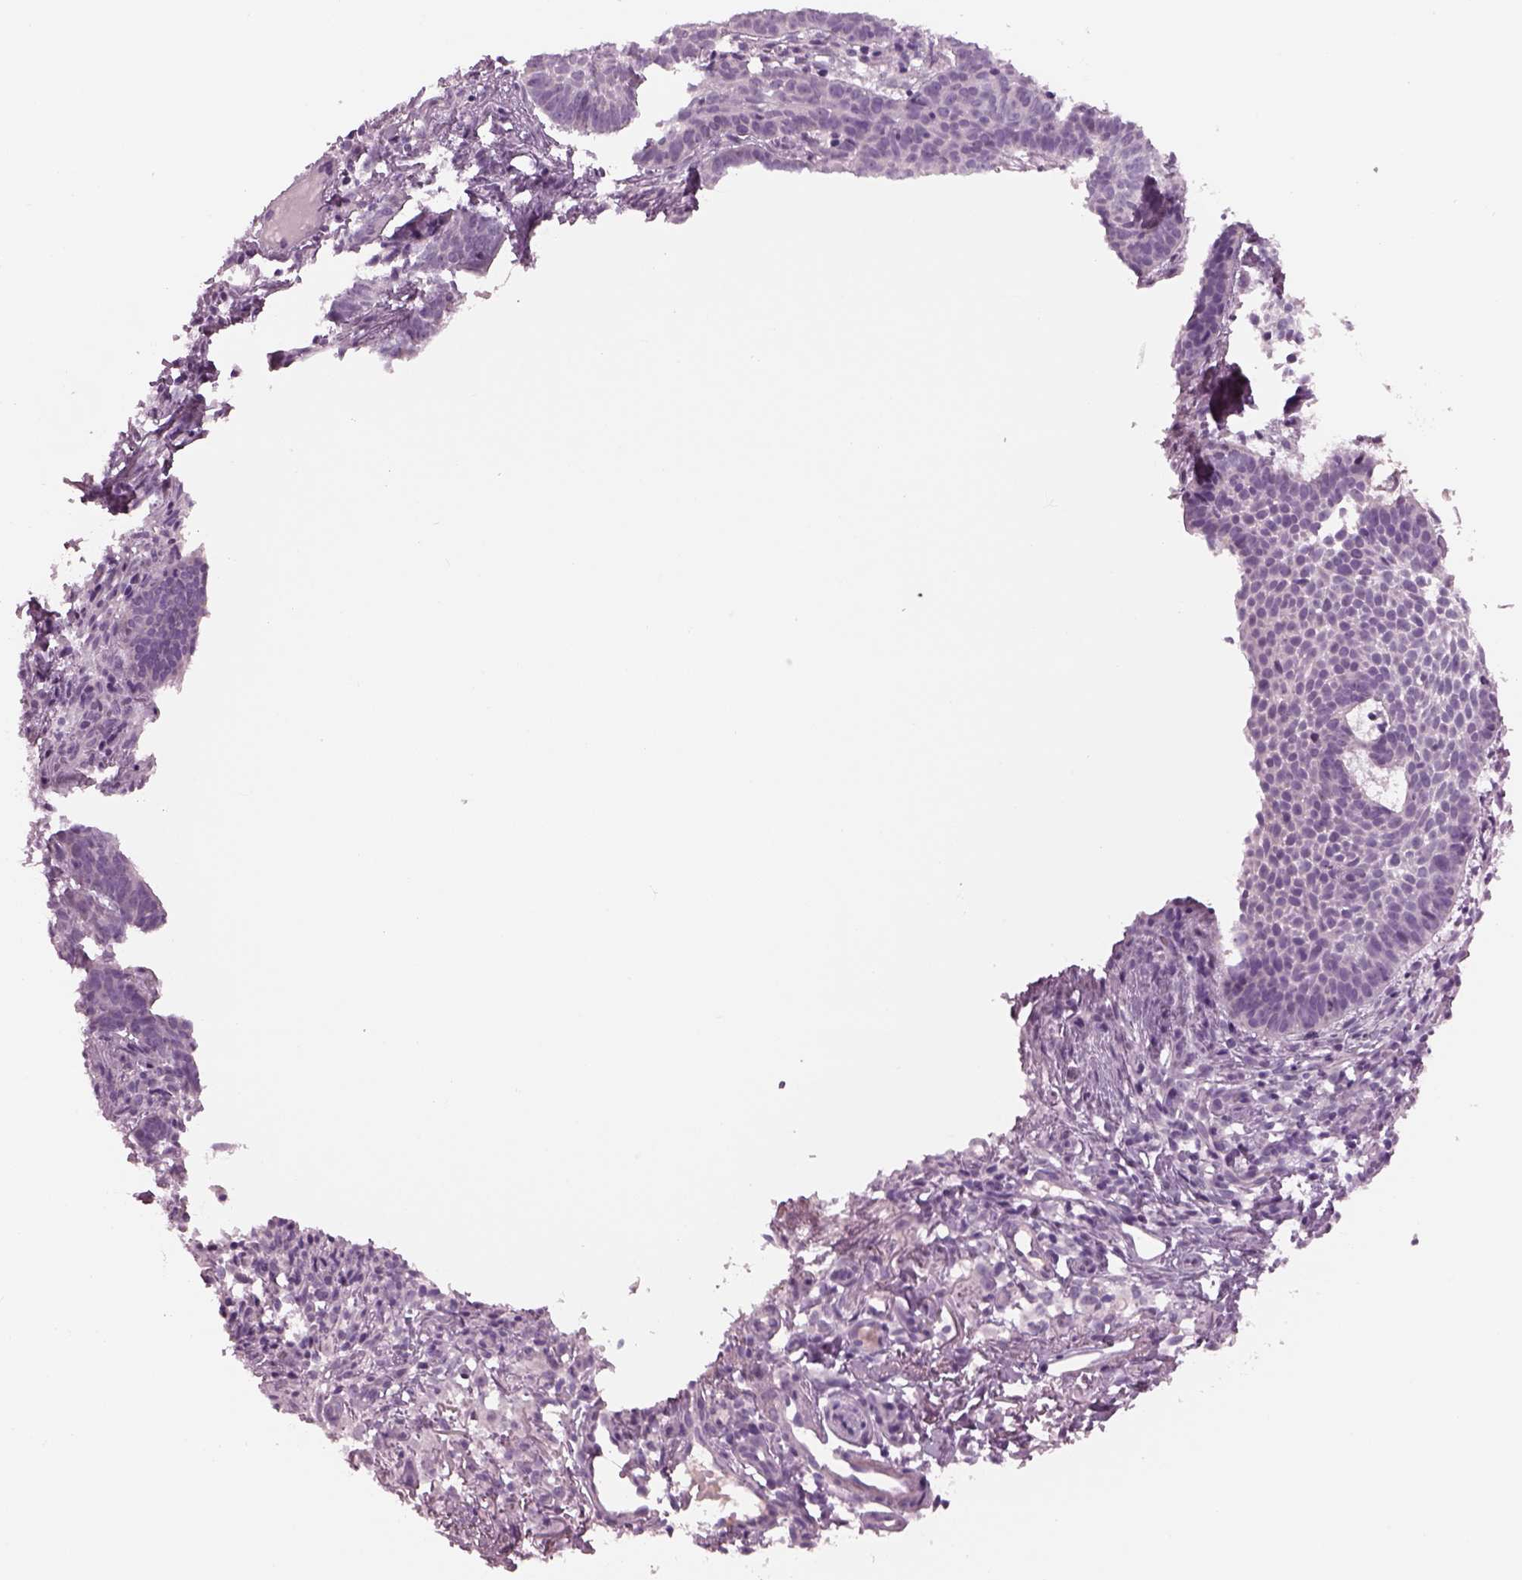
{"staining": {"intensity": "negative", "quantity": "none", "location": "none"}, "tissue": "skin cancer", "cell_type": "Tumor cells", "image_type": "cancer", "snomed": [{"axis": "morphology", "description": "Basal cell carcinoma"}, {"axis": "topography", "description": "Skin"}], "caption": "High magnification brightfield microscopy of skin cancer (basal cell carcinoma) stained with DAB (brown) and counterstained with hematoxylin (blue): tumor cells show no significant staining.", "gene": "CYLC1", "patient": {"sex": "male", "age": 72}}